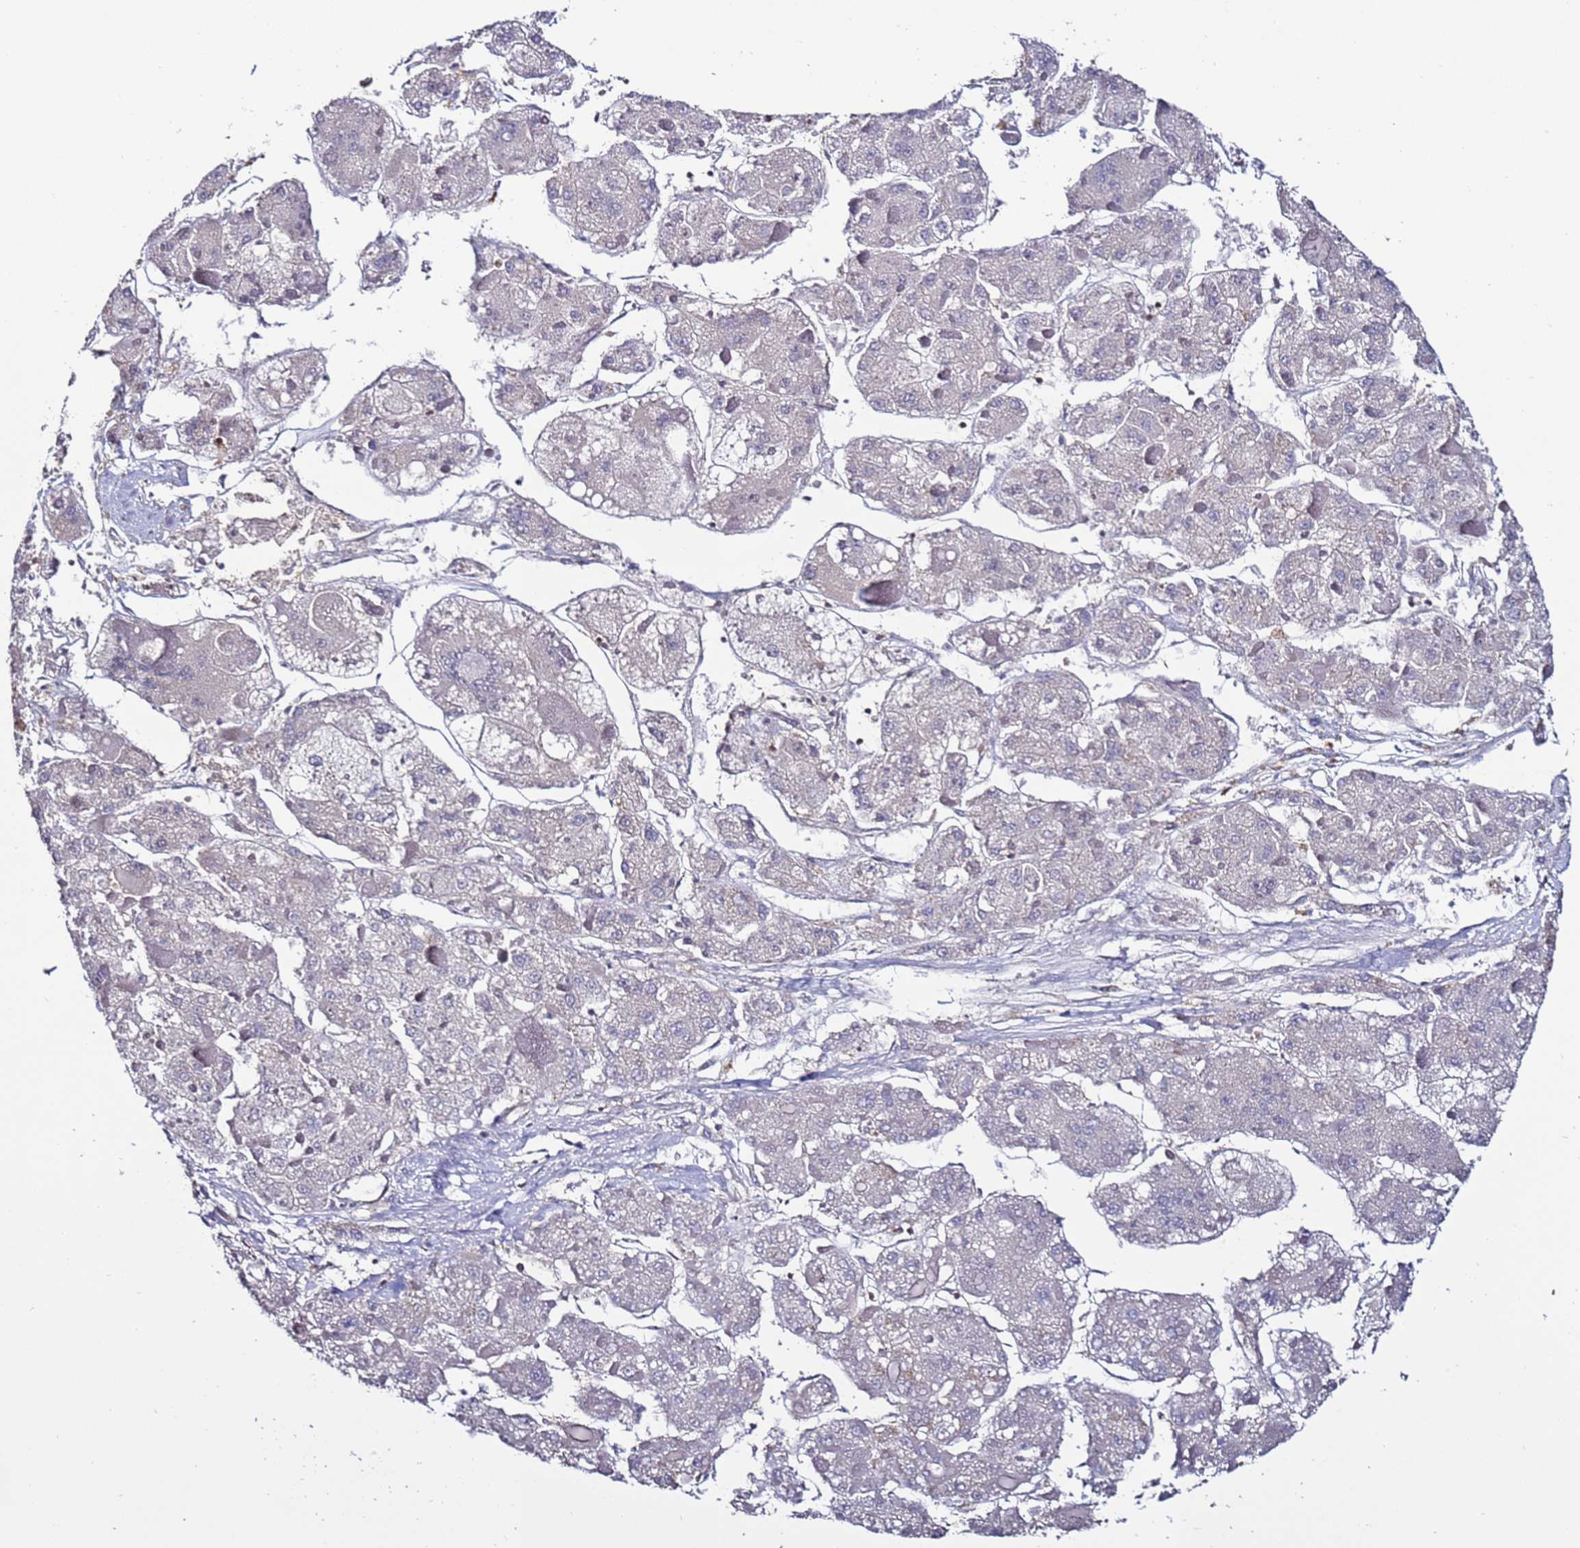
{"staining": {"intensity": "negative", "quantity": "none", "location": "none"}, "tissue": "liver cancer", "cell_type": "Tumor cells", "image_type": "cancer", "snomed": [{"axis": "morphology", "description": "Carcinoma, Hepatocellular, NOS"}, {"axis": "topography", "description": "Liver"}], "caption": "This is an immunohistochemistry (IHC) photomicrograph of human hepatocellular carcinoma (liver). There is no staining in tumor cells.", "gene": "TENM3", "patient": {"sex": "female", "age": 73}}